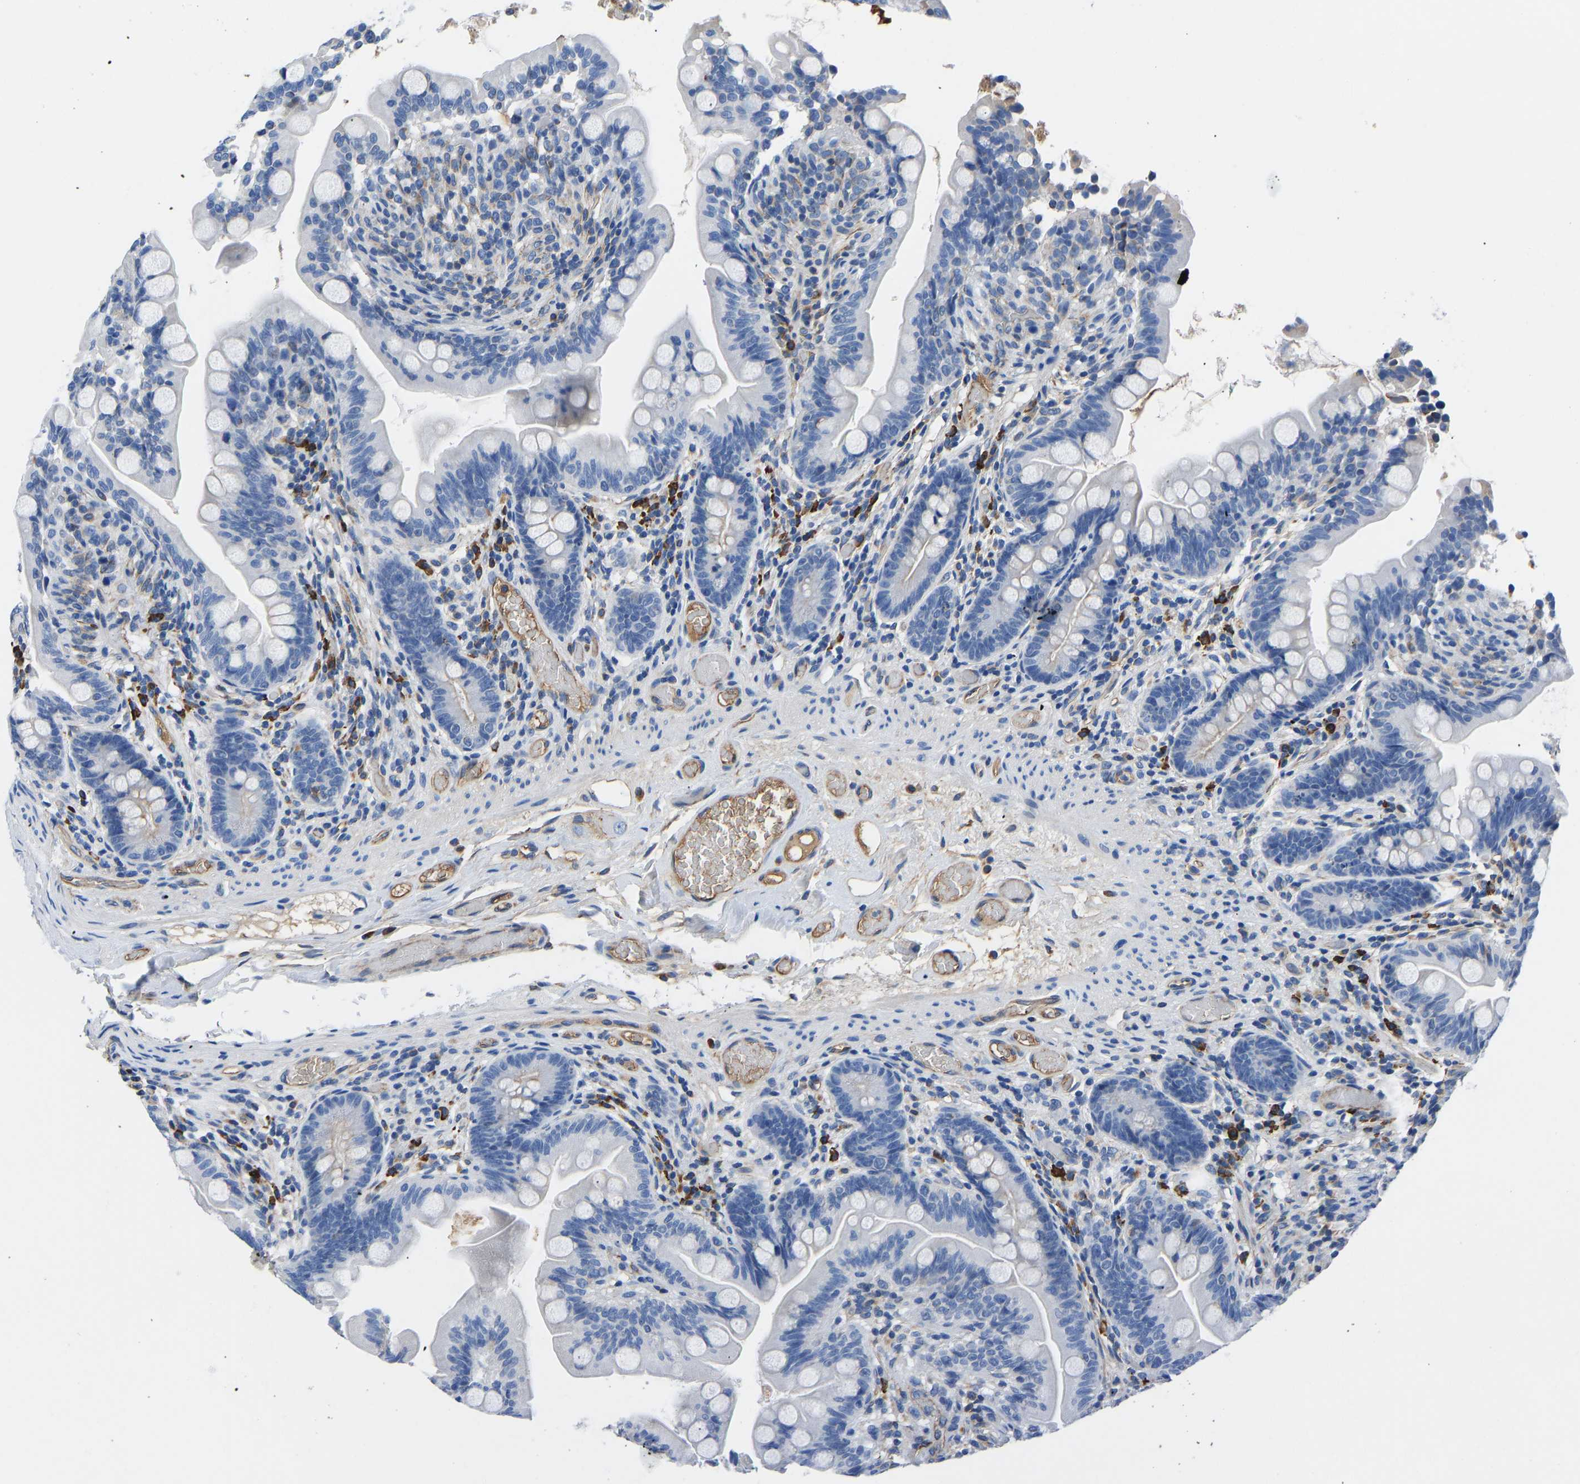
{"staining": {"intensity": "negative", "quantity": "none", "location": "none"}, "tissue": "small intestine", "cell_type": "Glandular cells", "image_type": "normal", "snomed": [{"axis": "morphology", "description": "Normal tissue, NOS"}, {"axis": "topography", "description": "Small intestine"}], "caption": "Human small intestine stained for a protein using immunohistochemistry (IHC) exhibits no staining in glandular cells.", "gene": "HSPG2", "patient": {"sex": "female", "age": 56}}